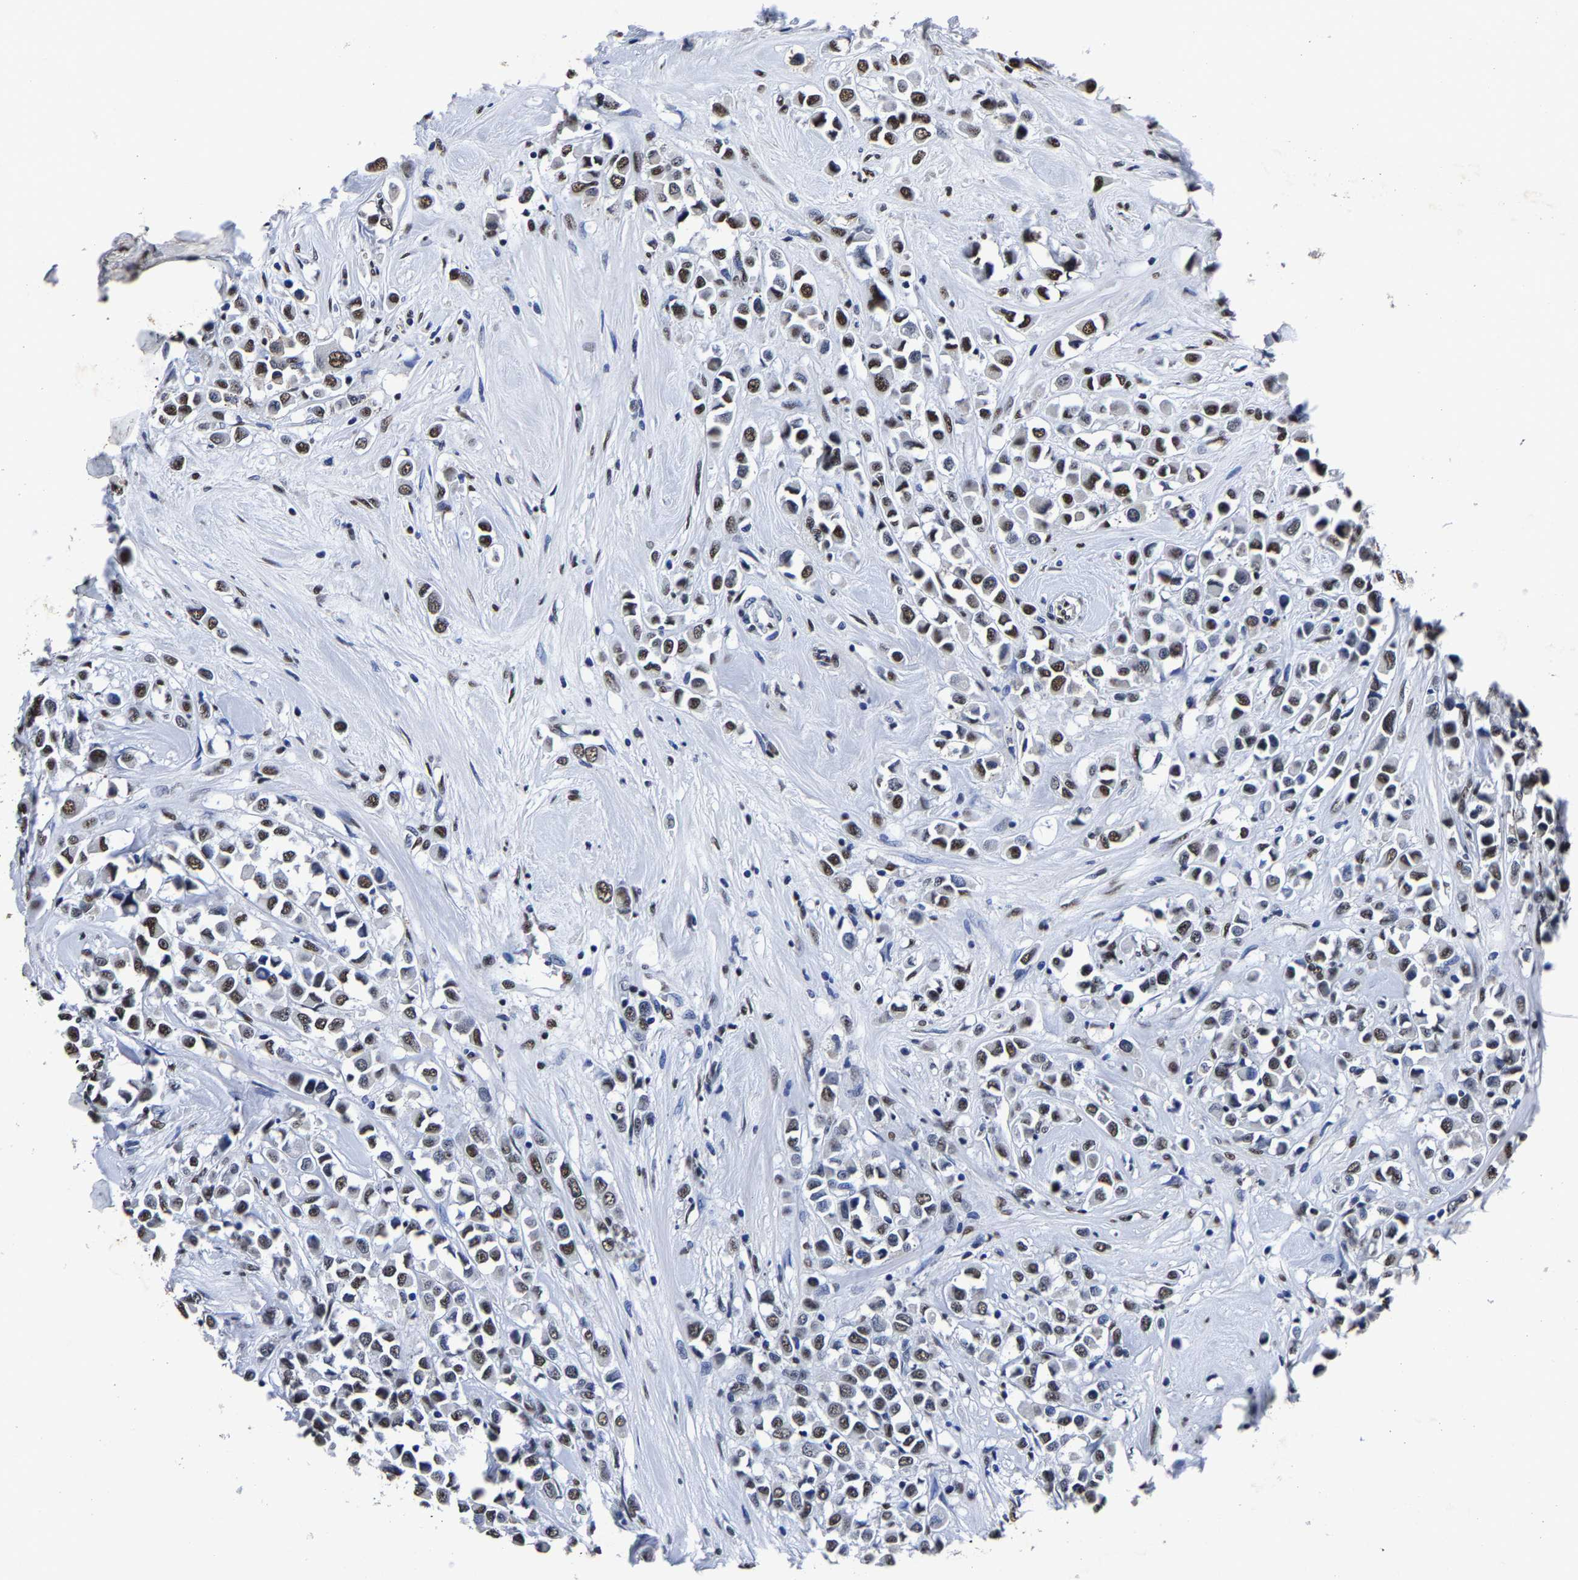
{"staining": {"intensity": "moderate", "quantity": ">75%", "location": "nuclear"}, "tissue": "breast cancer", "cell_type": "Tumor cells", "image_type": "cancer", "snomed": [{"axis": "morphology", "description": "Duct carcinoma"}, {"axis": "topography", "description": "Breast"}], "caption": "Moderate nuclear staining for a protein is present in approximately >75% of tumor cells of breast cancer (intraductal carcinoma) using IHC.", "gene": "RBM45", "patient": {"sex": "female", "age": 61}}